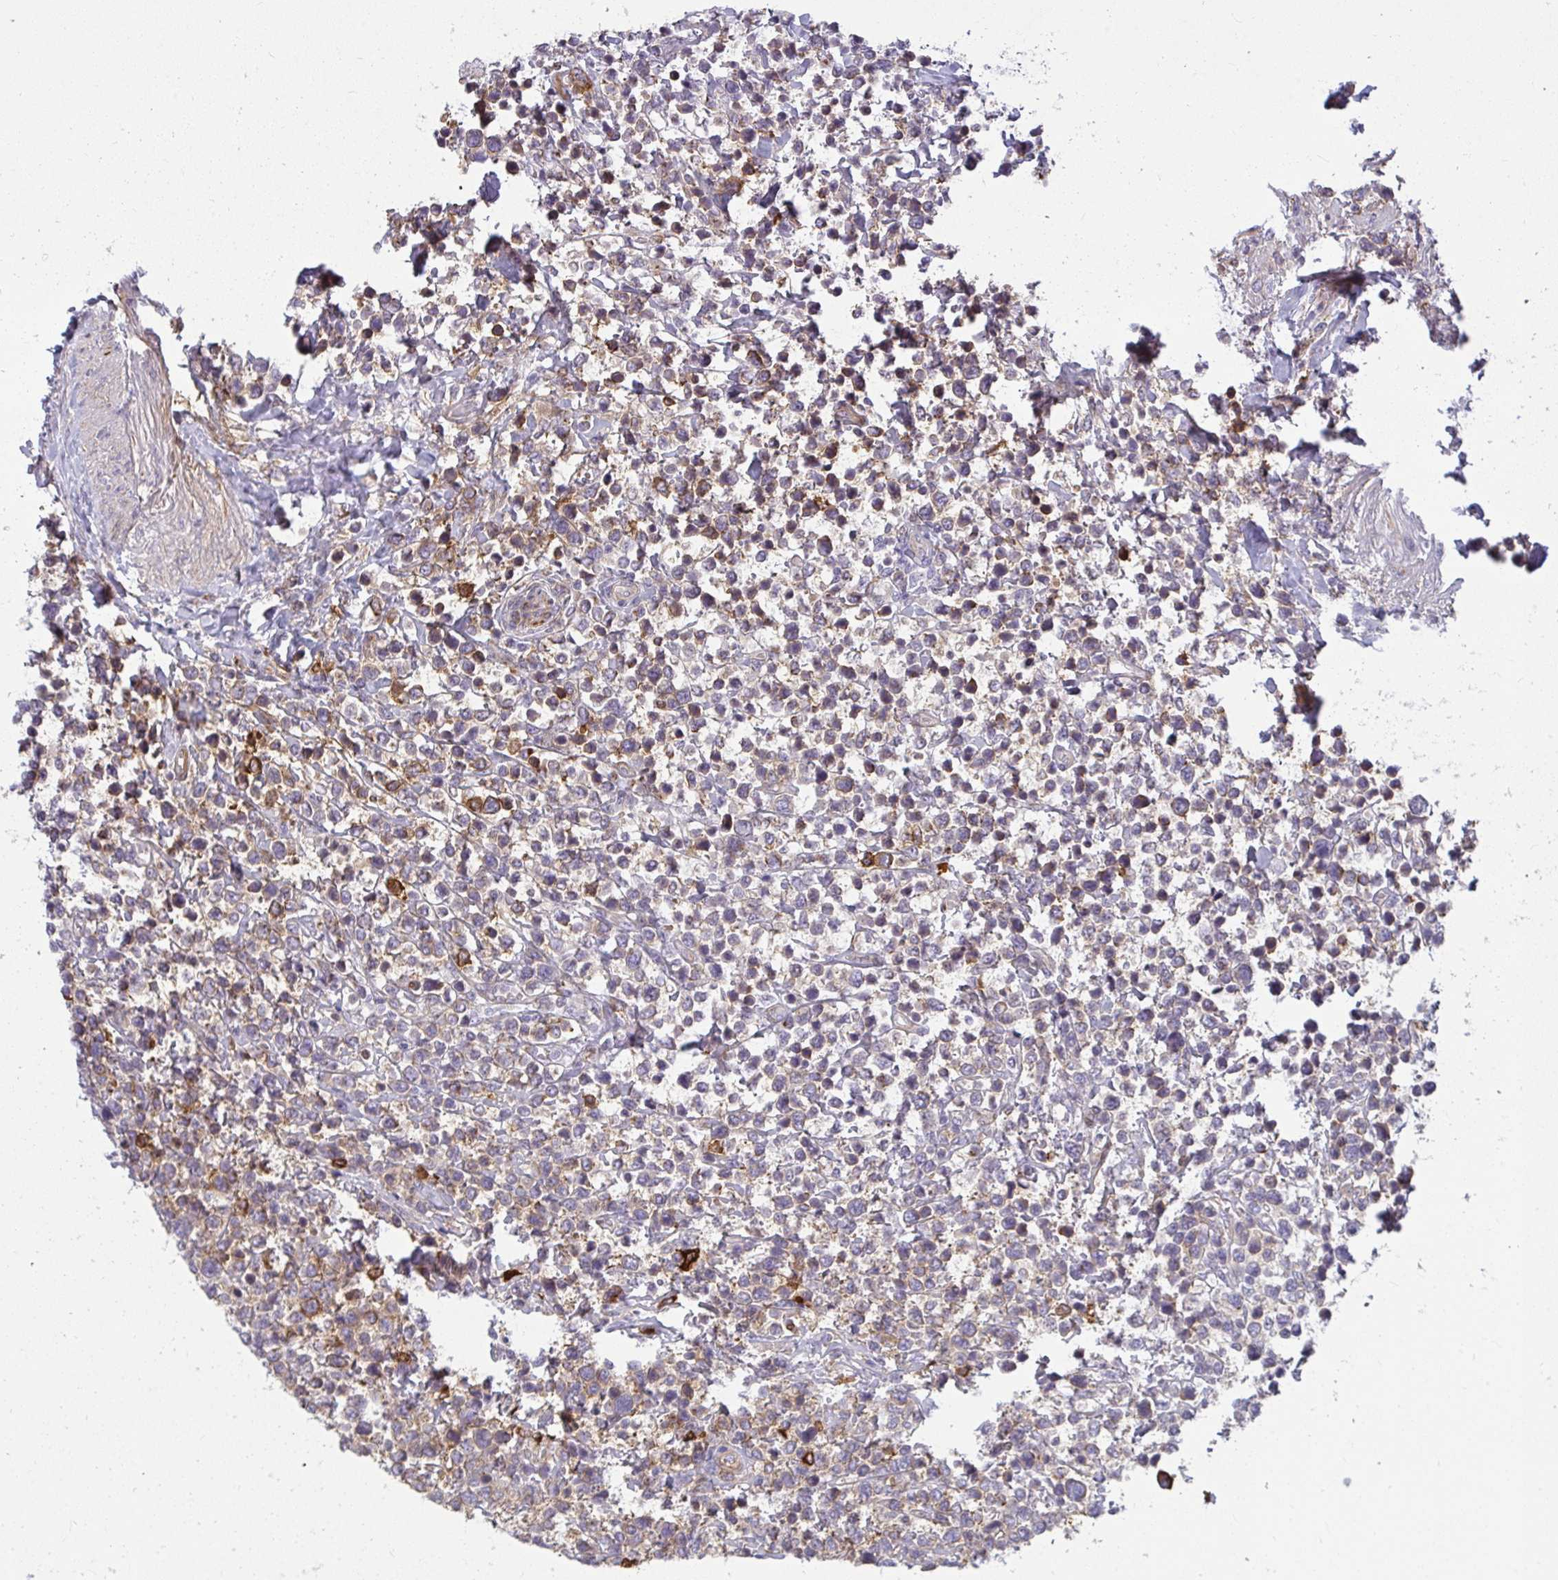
{"staining": {"intensity": "moderate", "quantity": "25%-75%", "location": "cytoplasmic/membranous"}, "tissue": "lymphoma", "cell_type": "Tumor cells", "image_type": "cancer", "snomed": [{"axis": "morphology", "description": "Malignant lymphoma, non-Hodgkin's type, High grade"}, {"axis": "topography", "description": "Soft tissue"}], "caption": "Moderate cytoplasmic/membranous protein expression is identified in about 25%-75% of tumor cells in malignant lymphoma, non-Hodgkin's type (high-grade).", "gene": "IFIT3", "patient": {"sex": "female", "age": 56}}